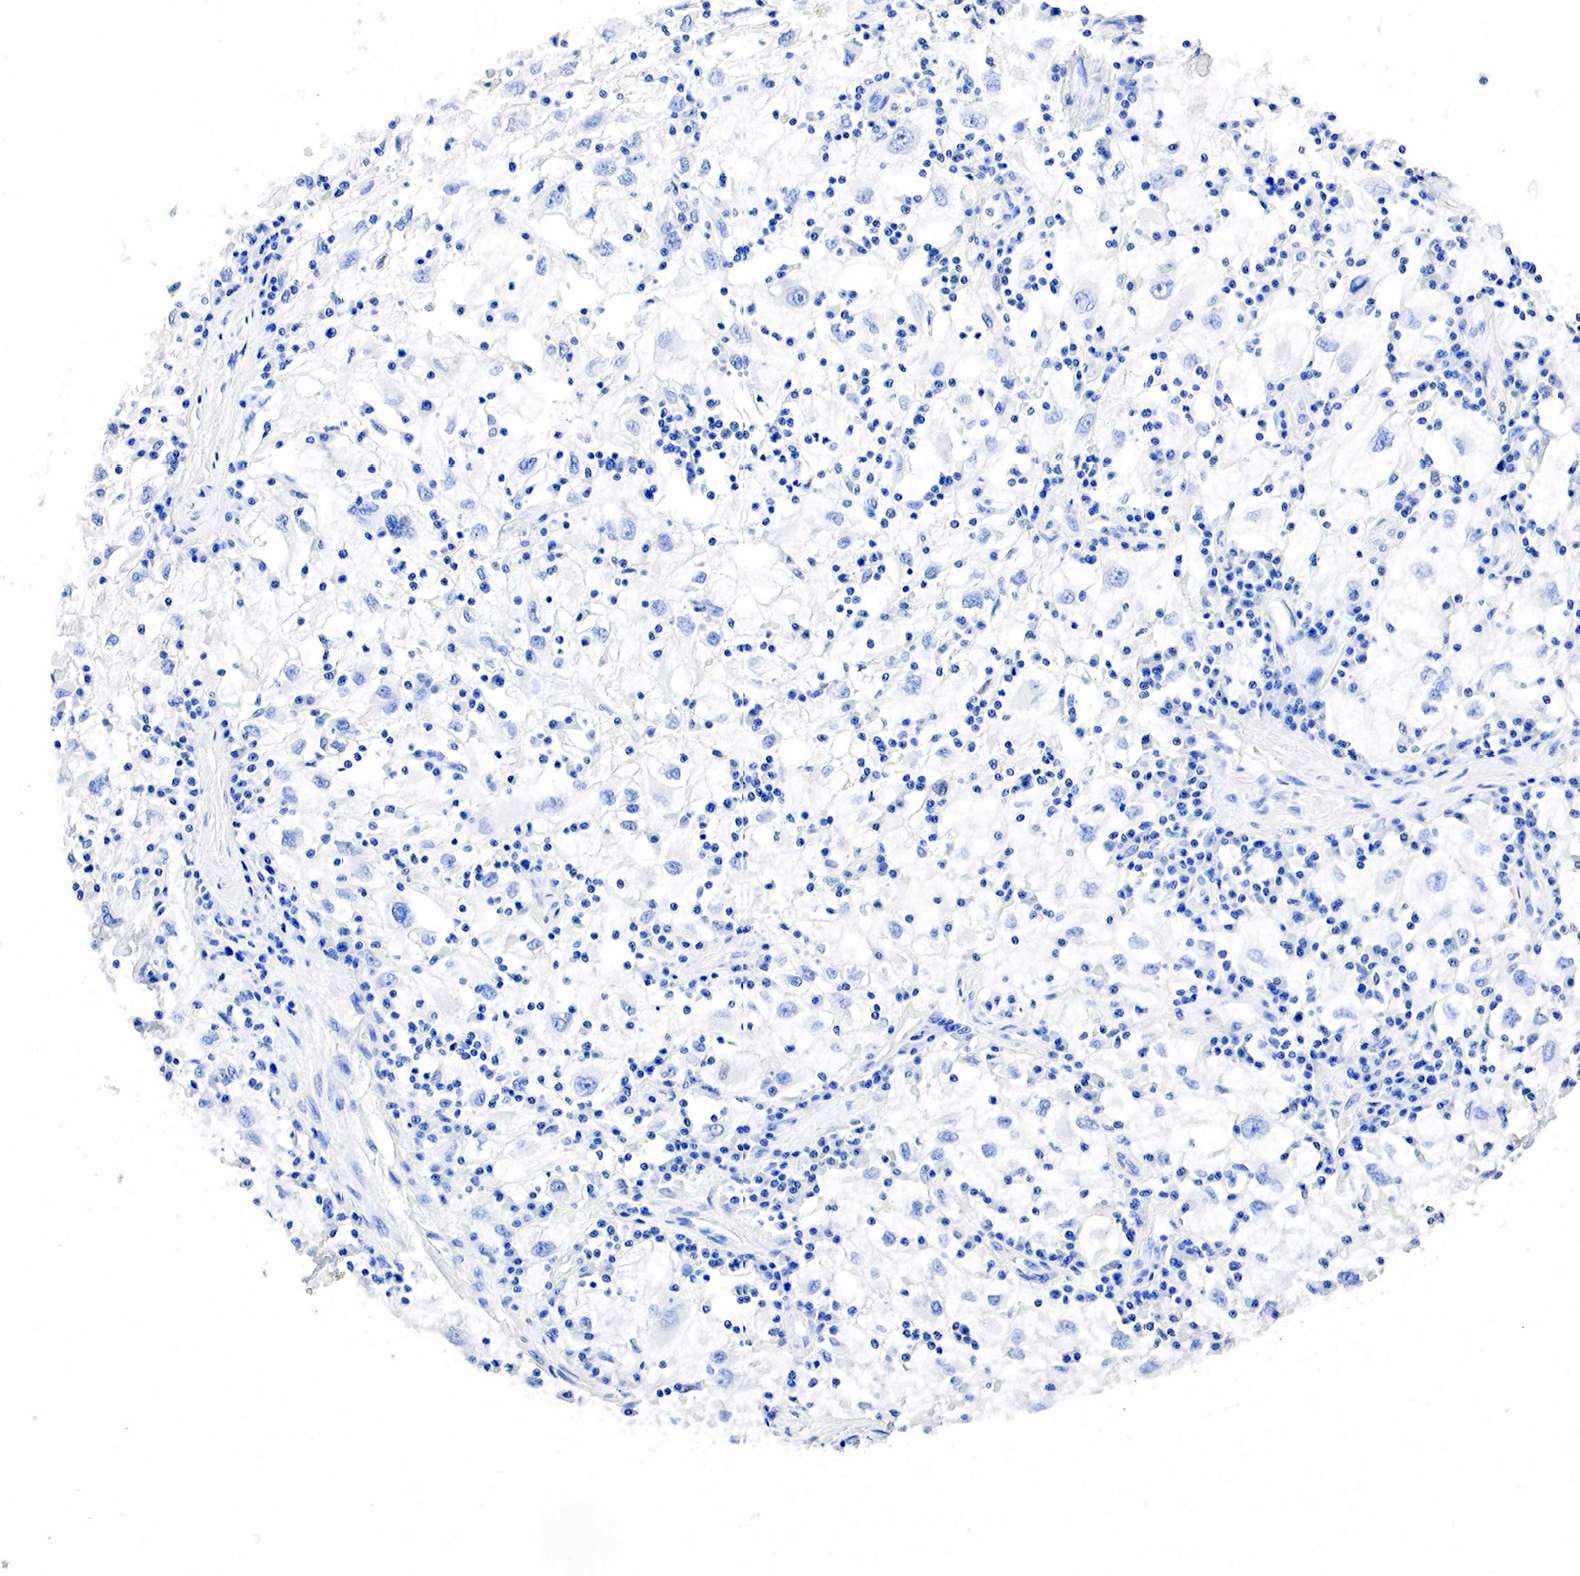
{"staining": {"intensity": "negative", "quantity": "none", "location": "none"}, "tissue": "renal cancer", "cell_type": "Tumor cells", "image_type": "cancer", "snomed": [{"axis": "morphology", "description": "Adenocarcinoma, NOS"}, {"axis": "topography", "description": "Kidney"}], "caption": "Immunohistochemistry image of neoplastic tissue: adenocarcinoma (renal) stained with DAB (3,3'-diaminobenzidine) displays no significant protein expression in tumor cells.", "gene": "SST", "patient": {"sex": "male", "age": 82}}